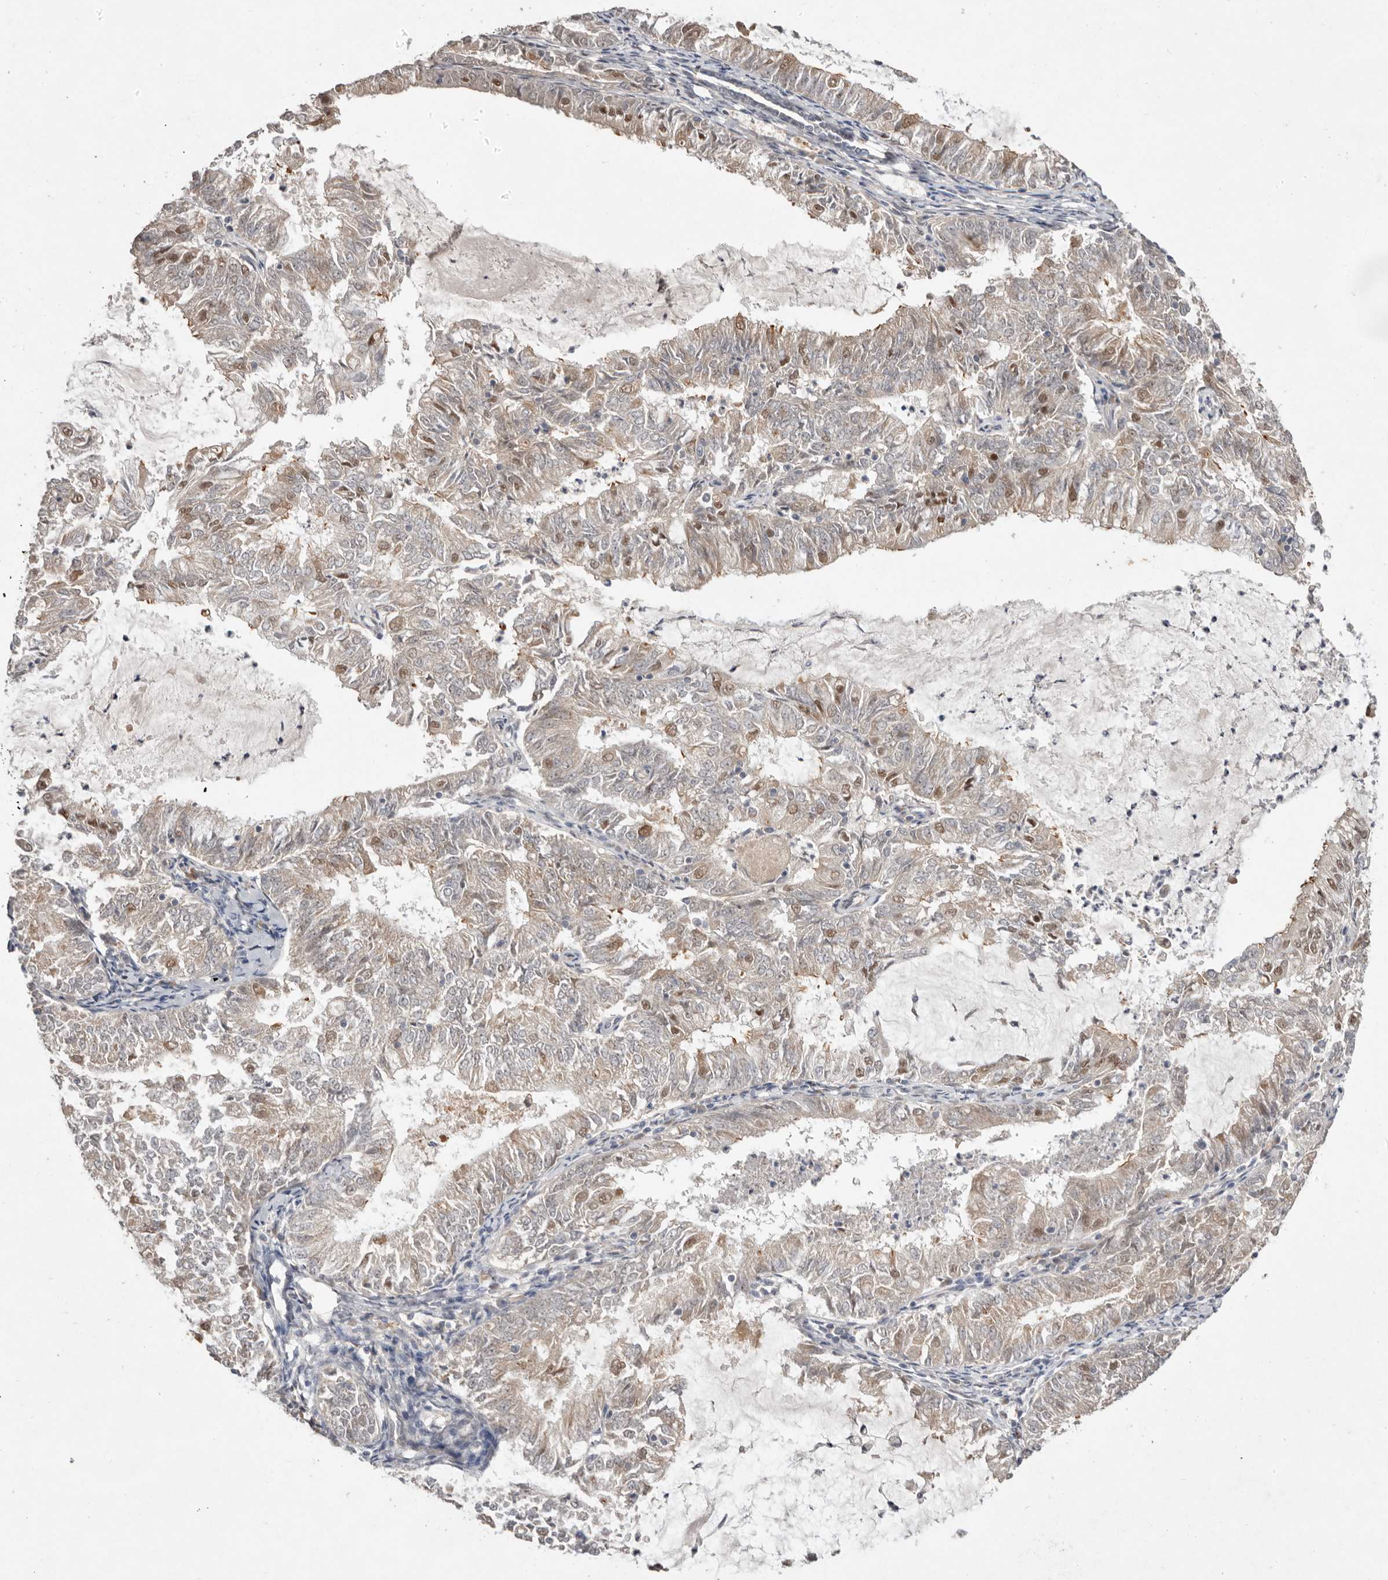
{"staining": {"intensity": "weak", "quantity": "25%-75%", "location": "cytoplasmic/membranous,nuclear"}, "tissue": "endometrial cancer", "cell_type": "Tumor cells", "image_type": "cancer", "snomed": [{"axis": "morphology", "description": "Adenocarcinoma, NOS"}, {"axis": "topography", "description": "Endometrium"}], "caption": "Tumor cells demonstrate weak cytoplasmic/membranous and nuclear positivity in approximately 25%-75% of cells in adenocarcinoma (endometrial). (DAB (3,3'-diaminobenzidine) IHC, brown staining for protein, blue staining for nuclei).", "gene": "NSUN4", "patient": {"sex": "female", "age": 57}}